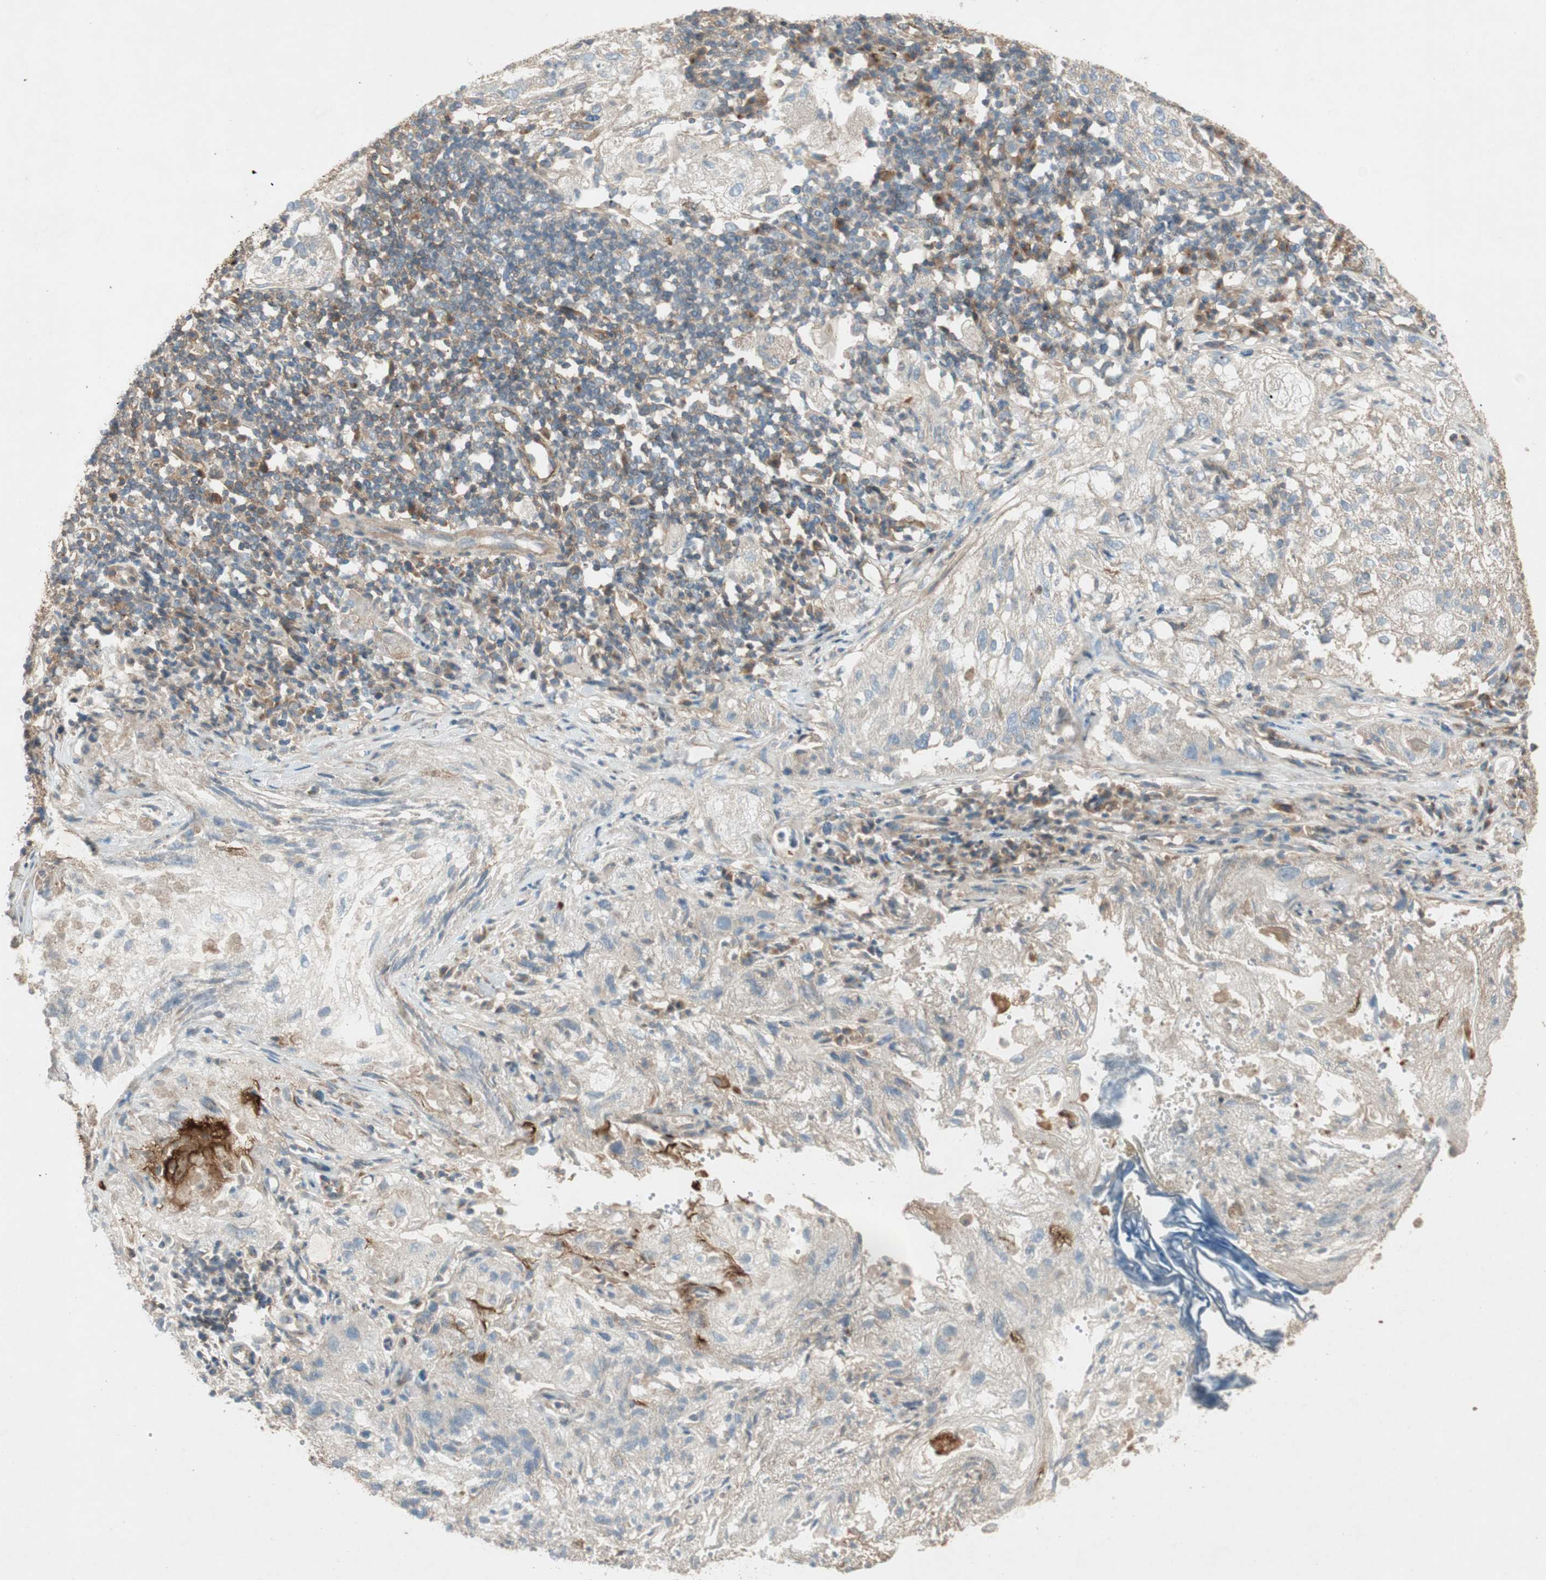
{"staining": {"intensity": "weak", "quantity": "<25%", "location": "cytoplasmic/membranous"}, "tissue": "lung cancer", "cell_type": "Tumor cells", "image_type": "cancer", "snomed": [{"axis": "morphology", "description": "Inflammation, NOS"}, {"axis": "morphology", "description": "Squamous cell carcinoma, NOS"}, {"axis": "topography", "description": "Lymph node"}, {"axis": "topography", "description": "Soft tissue"}, {"axis": "topography", "description": "Lung"}], "caption": "High power microscopy micrograph of an IHC image of squamous cell carcinoma (lung), revealing no significant expression in tumor cells.", "gene": "BTN3A3", "patient": {"sex": "male", "age": 66}}